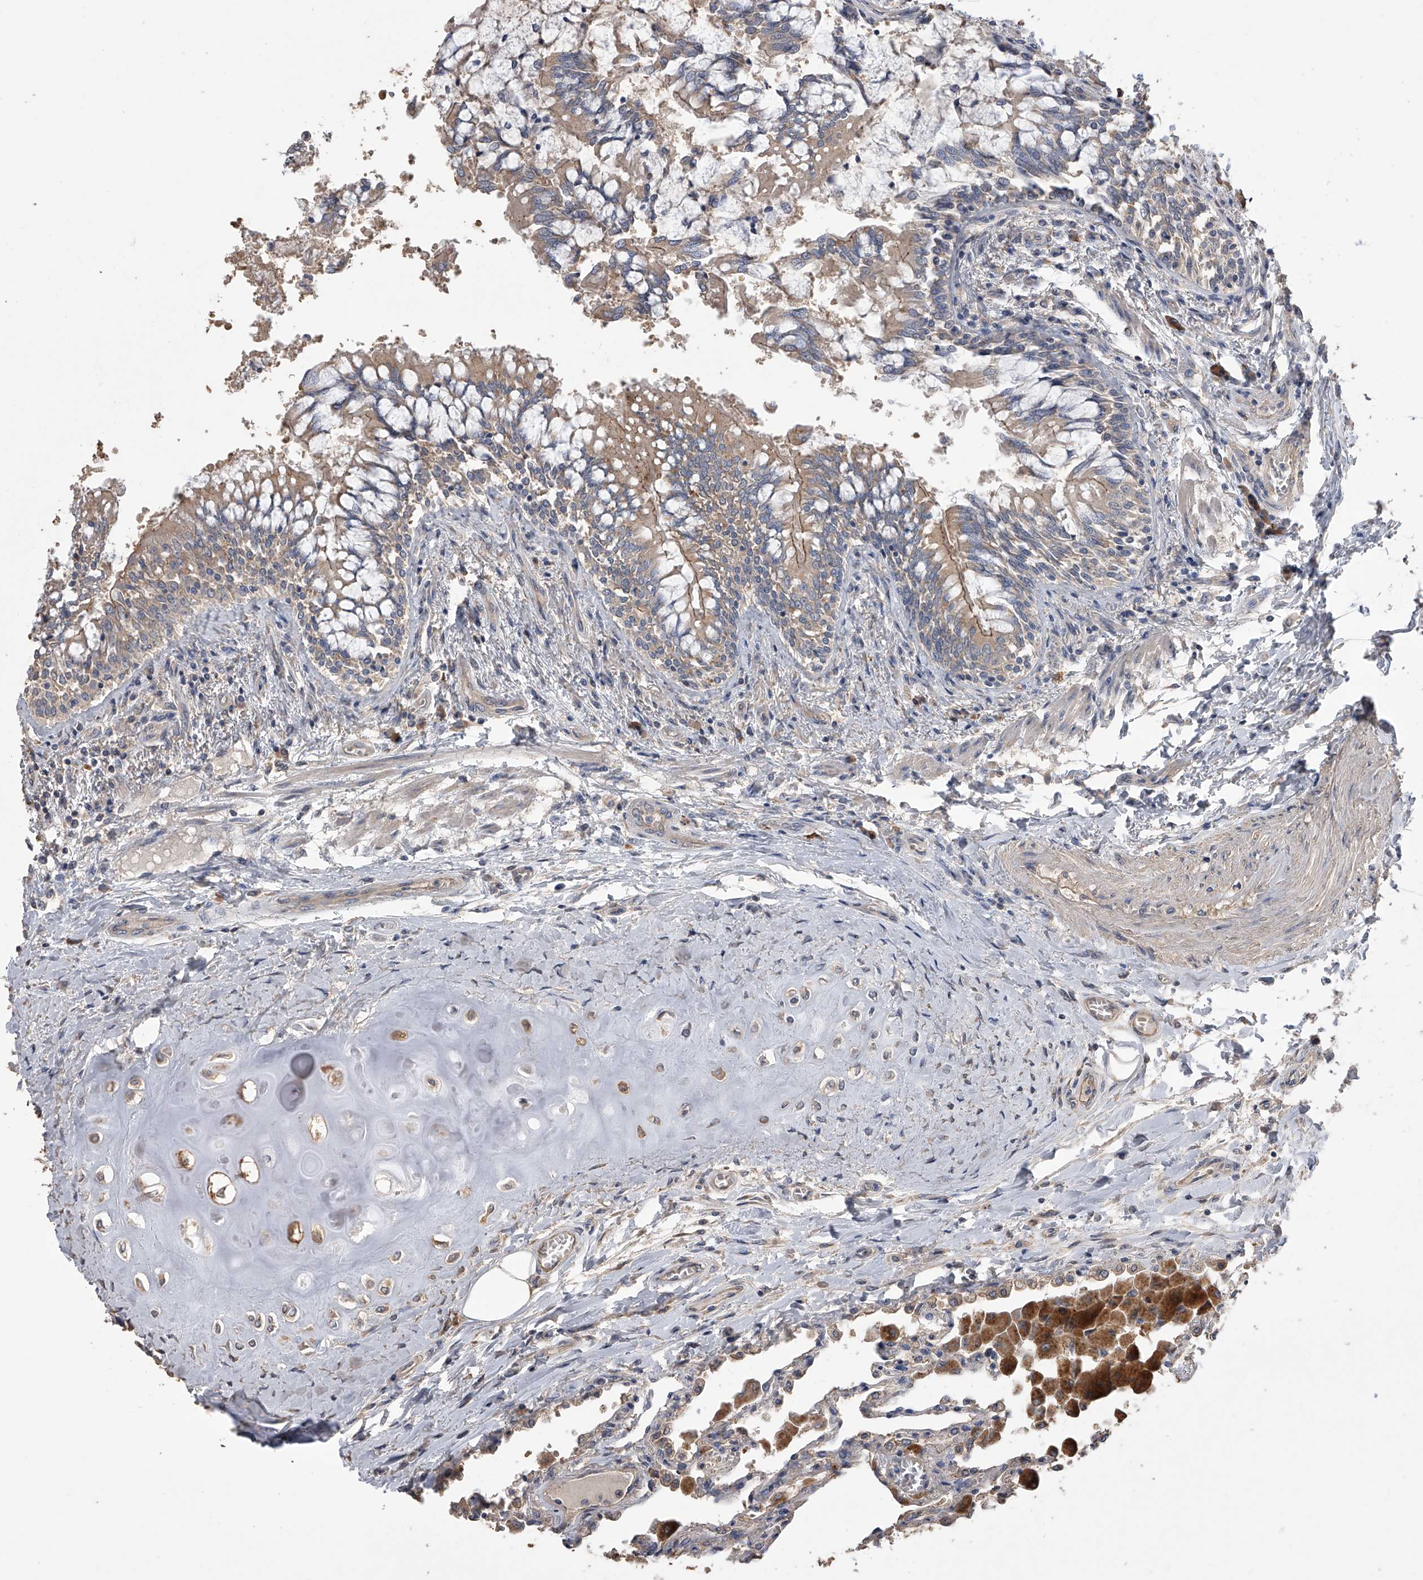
{"staining": {"intensity": "moderate", "quantity": "<25%", "location": "cytoplasmic/membranous"}, "tissue": "lung", "cell_type": "Alveolar cells", "image_type": "normal", "snomed": [{"axis": "morphology", "description": "Normal tissue, NOS"}, {"axis": "topography", "description": "Bronchus"}, {"axis": "topography", "description": "Lung"}], "caption": "Alveolar cells display low levels of moderate cytoplasmic/membranous positivity in approximately <25% of cells in benign human lung.", "gene": "ZNF343", "patient": {"sex": "female", "age": 49}}